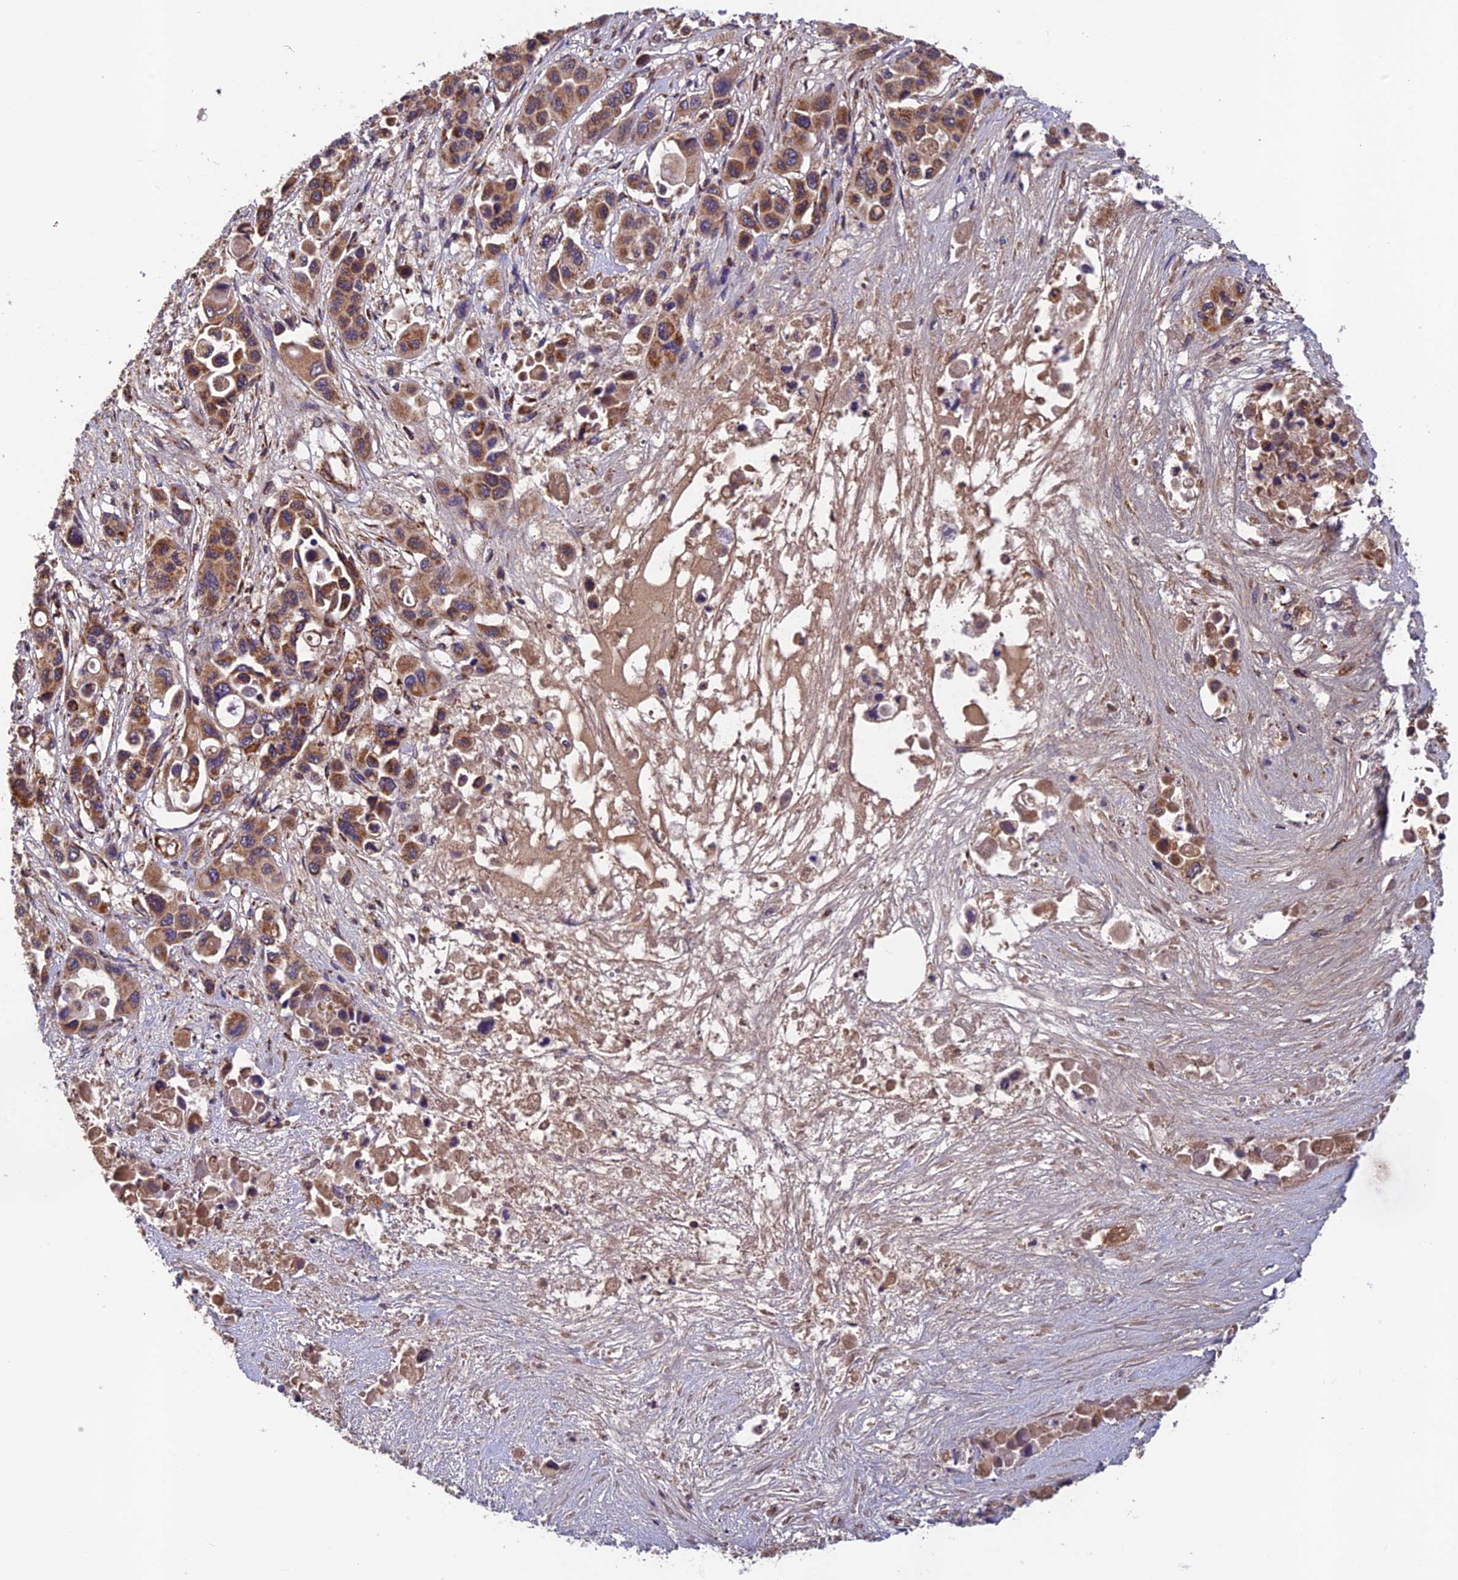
{"staining": {"intensity": "moderate", "quantity": ">75%", "location": "cytoplasmic/membranous"}, "tissue": "pancreatic cancer", "cell_type": "Tumor cells", "image_type": "cancer", "snomed": [{"axis": "morphology", "description": "Adenocarcinoma, NOS"}, {"axis": "topography", "description": "Pancreas"}], "caption": "Protein expression analysis of adenocarcinoma (pancreatic) shows moderate cytoplasmic/membranous expression in approximately >75% of tumor cells.", "gene": "CCDC15", "patient": {"sex": "male", "age": 92}}